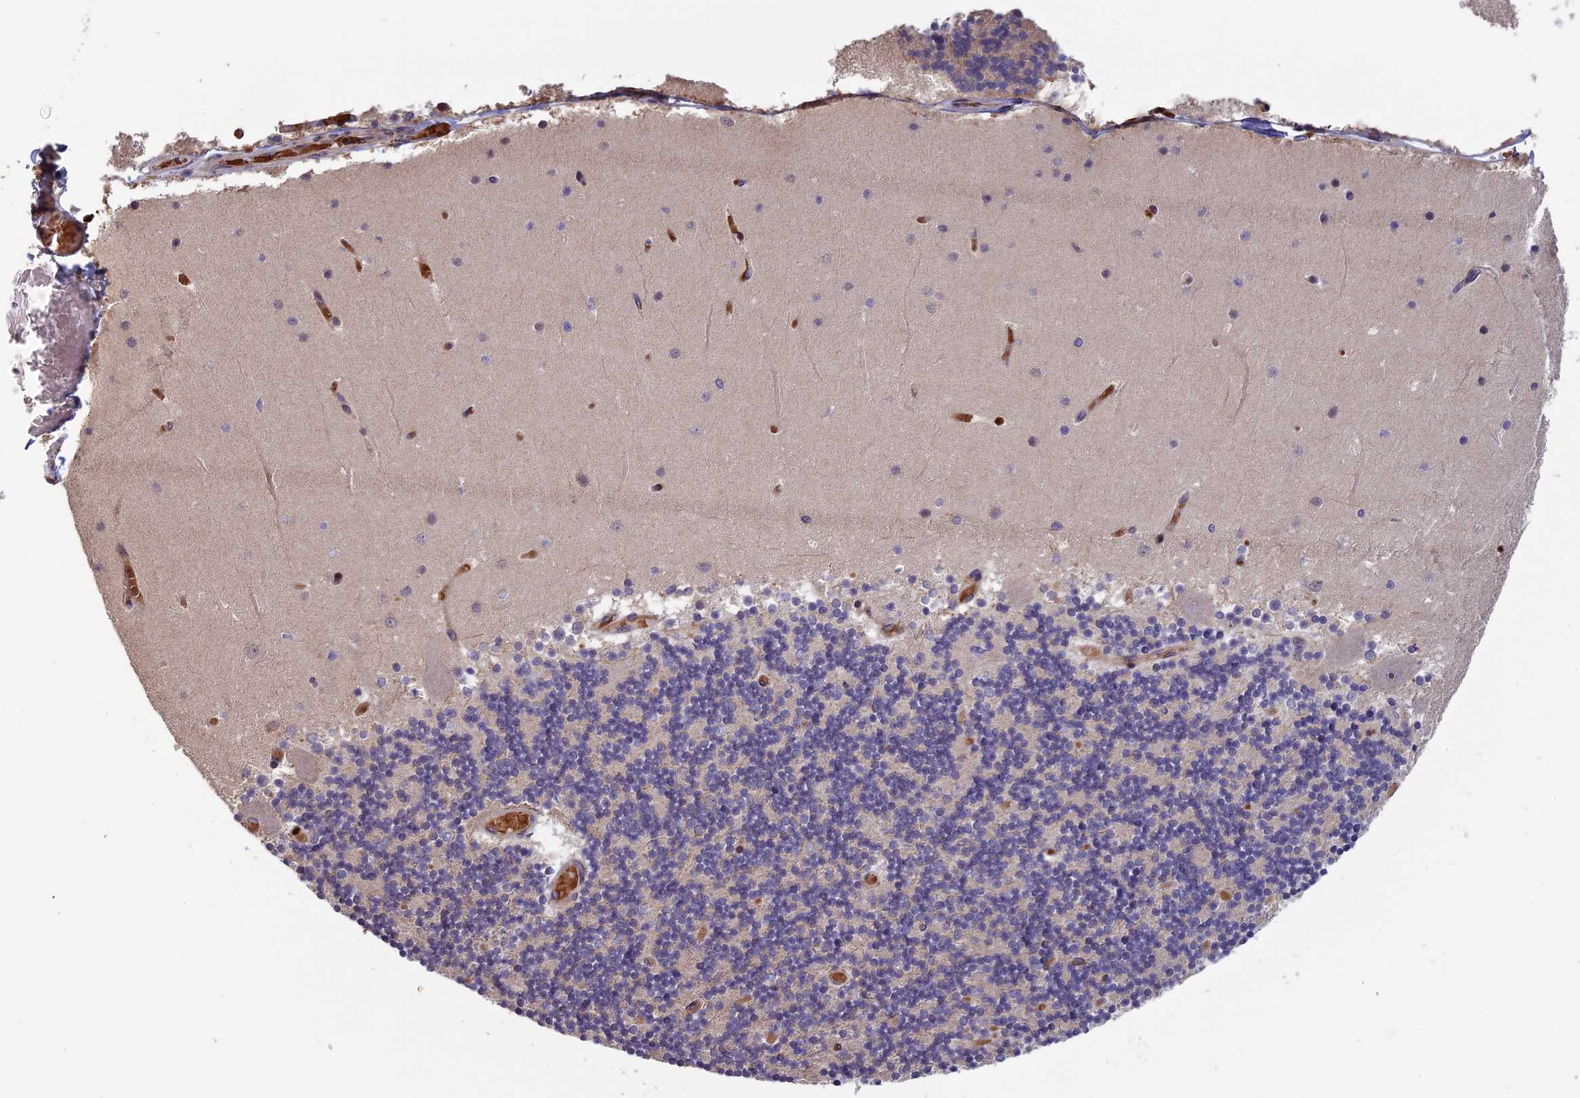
{"staining": {"intensity": "negative", "quantity": "none", "location": "none"}, "tissue": "cerebellum", "cell_type": "Cells in granular layer", "image_type": "normal", "snomed": [{"axis": "morphology", "description": "Normal tissue, NOS"}, {"axis": "topography", "description": "Cerebellum"}], "caption": "Image shows no protein positivity in cells in granular layer of benign cerebellum. Brightfield microscopy of IHC stained with DAB (brown) and hematoxylin (blue), captured at high magnification.", "gene": "CCDC9B", "patient": {"sex": "female", "age": 28}}